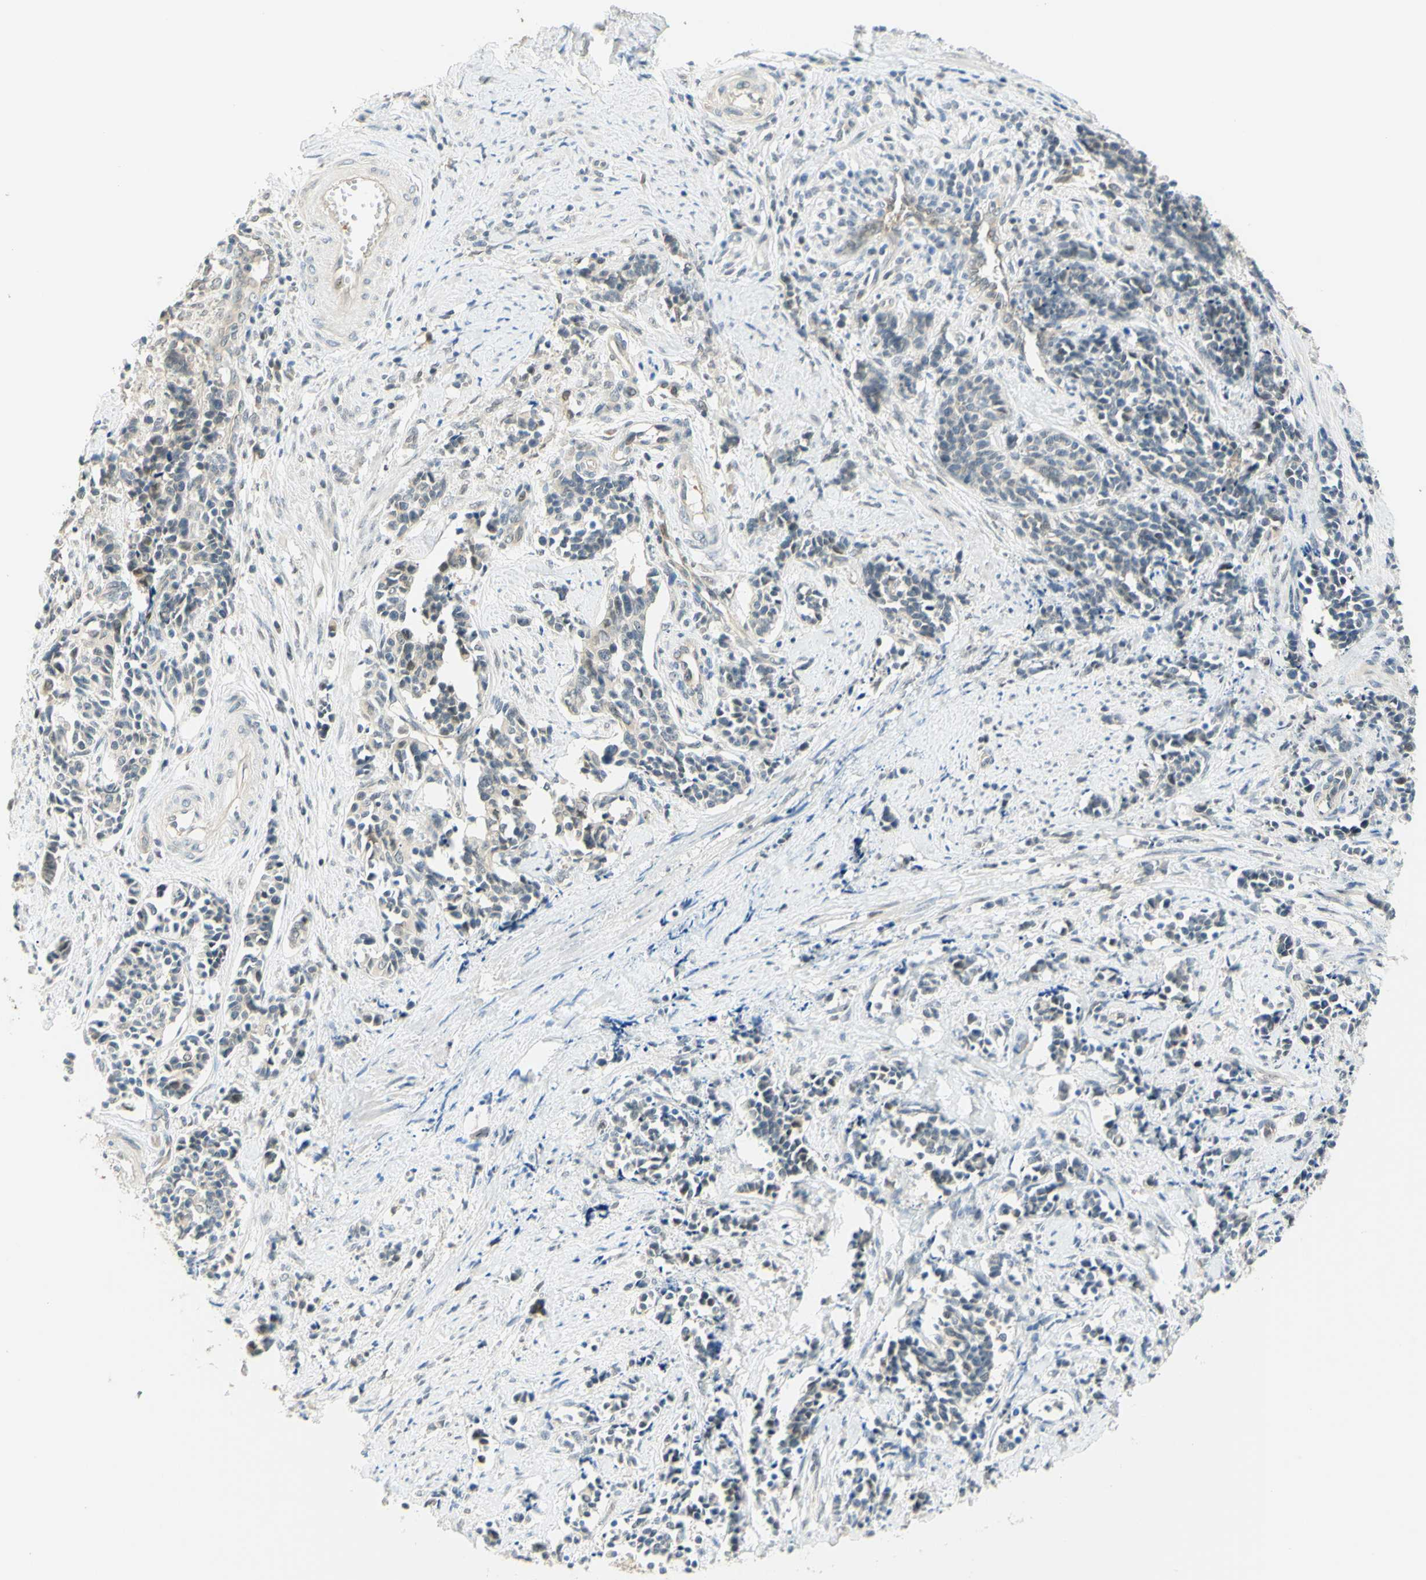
{"staining": {"intensity": "negative", "quantity": "none", "location": "none"}, "tissue": "cervical cancer", "cell_type": "Tumor cells", "image_type": "cancer", "snomed": [{"axis": "morphology", "description": "Normal tissue, NOS"}, {"axis": "morphology", "description": "Squamous cell carcinoma, NOS"}, {"axis": "topography", "description": "Cervix"}], "caption": "The immunohistochemistry (IHC) histopathology image has no significant staining in tumor cells of cervical squamous cell carcinoma tissue.", "gene": "C2CD2L", "patient": {"sex": "female", "age": 35}}